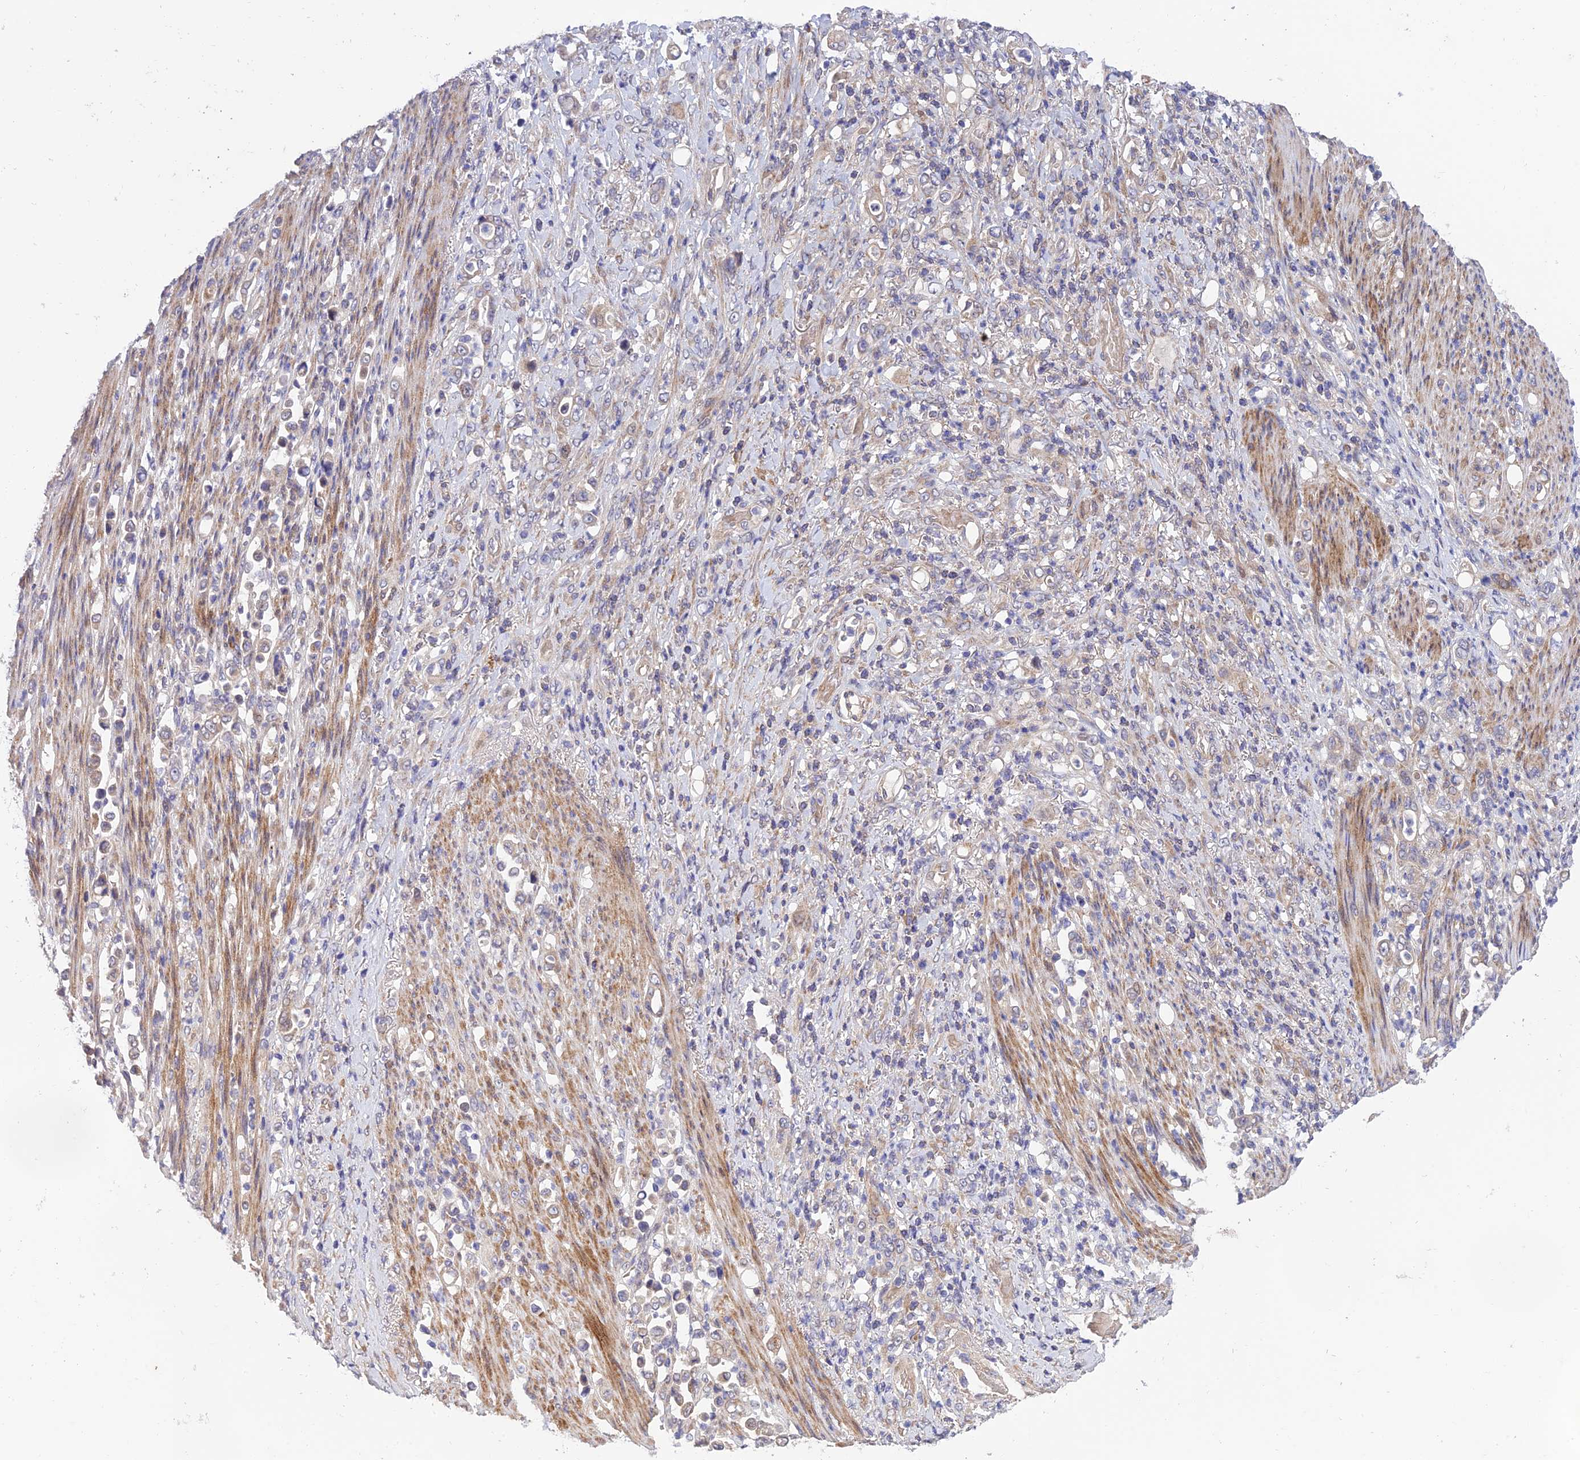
{"staining": {"intensity": "negative", "quantity": "none", "location": "none"}, "tissue": "stomach cancer", "cell_type": "Tumor cells", "image_type": "cancer", "snomed": [{"axis": "morphology", "description": "Normal tissue, NOS"}, {"axis": "morphology", "description": "Adenocarcinoma, NOS"}, {"axis": "topography", "description": "Stomach"}], "caption": "Stomach cancer (adenocarcinoma) stained for a protein using IHC shows no positivity tumor cells.", "gene": "UROS", "patient": {"sex": "female", "age": 79}}